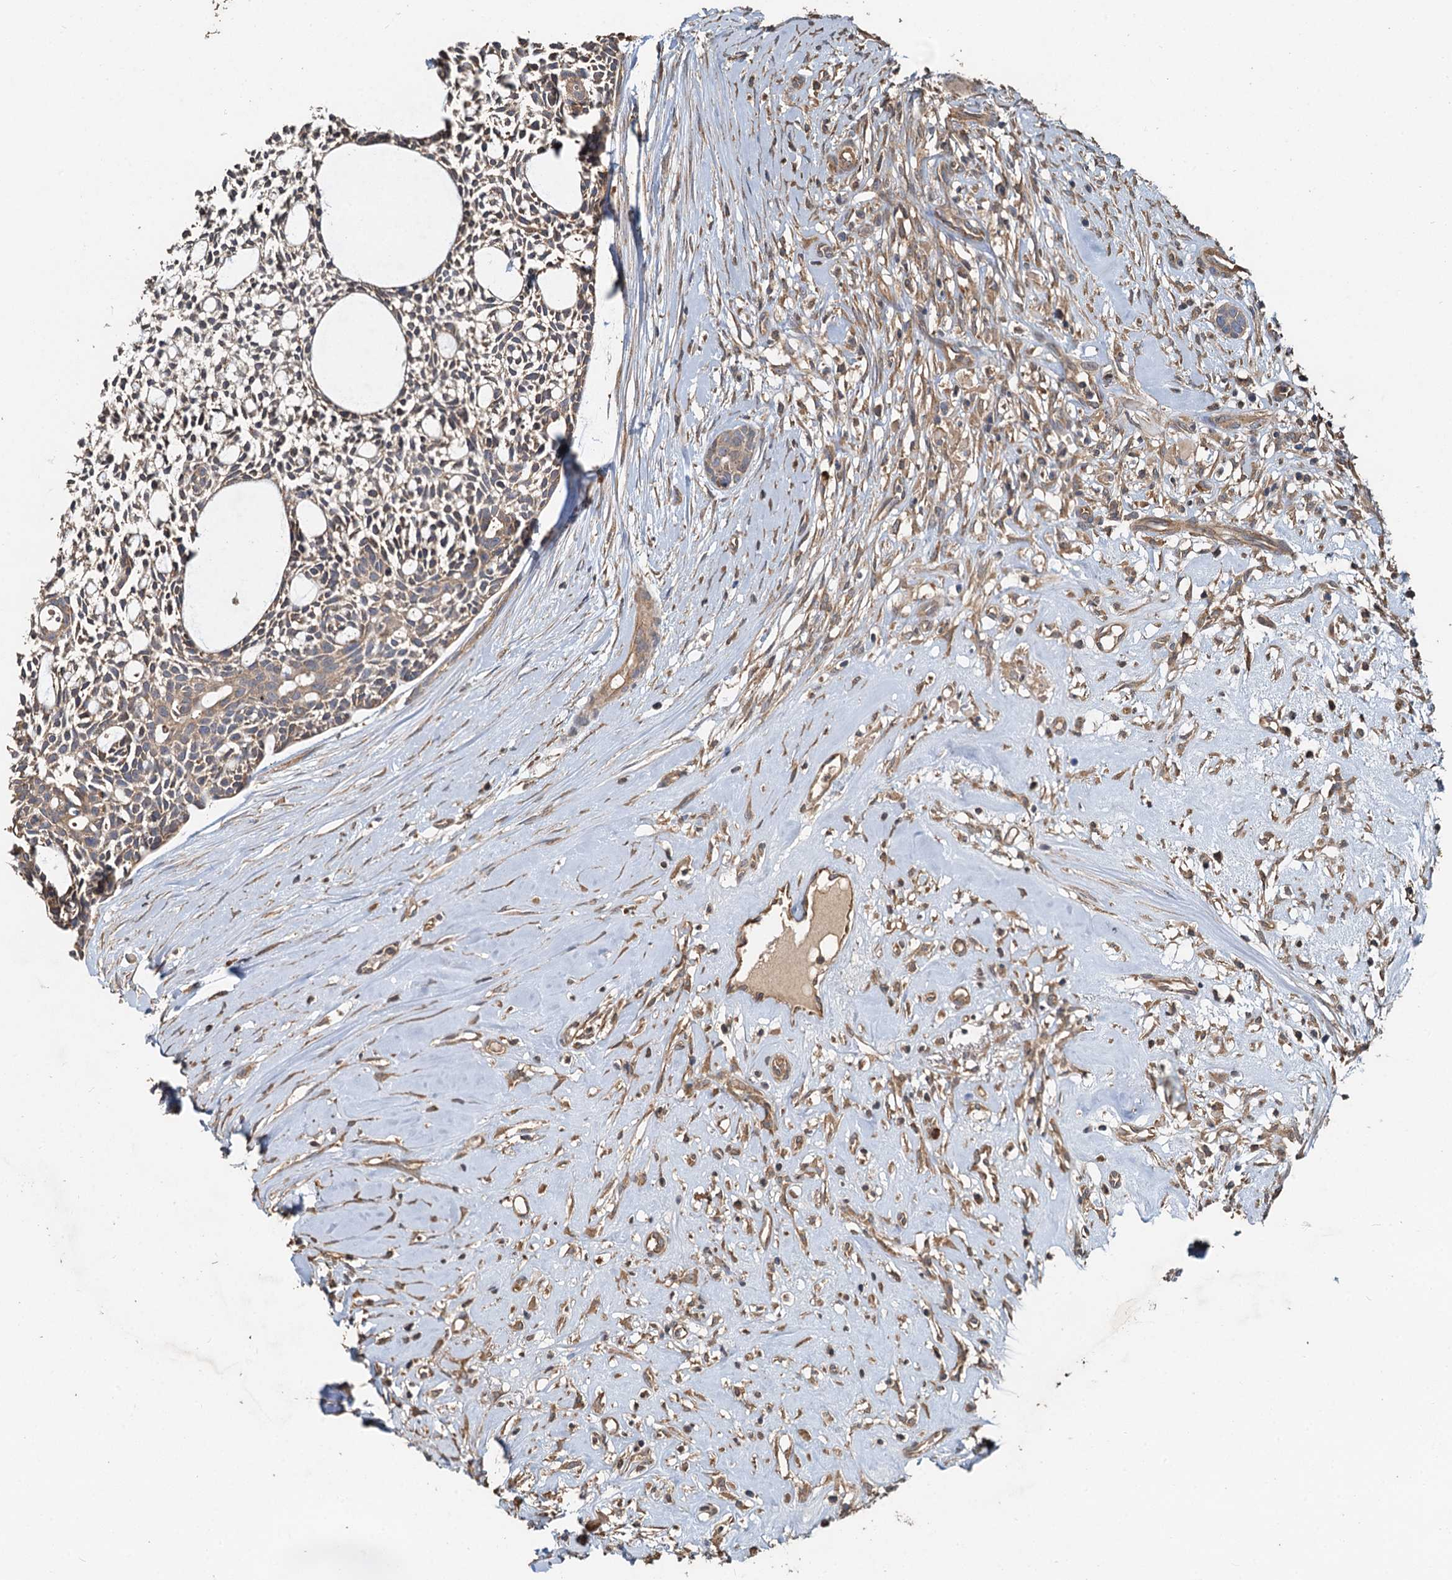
{"staining": {"intensity": "weak", "quantity": ">75%", "location": "cytoplasmic/membranous"}, "tissue": "head and neck cancer", "cell_type": "Tumor cells", "image_type": "cancer", "snomed": [{"axis": "morphology", "description": "Adenocarcinoma, NOS"}, {"axis": "topography", "description": "Subcutis"}, {"axis": "topography", "description": "Head-Neck"}], "caption": "Brown immunohistochemical staining in head and neck adenocarcinoma displays weak cytoplasmic/membranous staining in approximately >75% of tumor cells.", "gene": "HYI", "patient": {"sex": "female", "age": 73}}